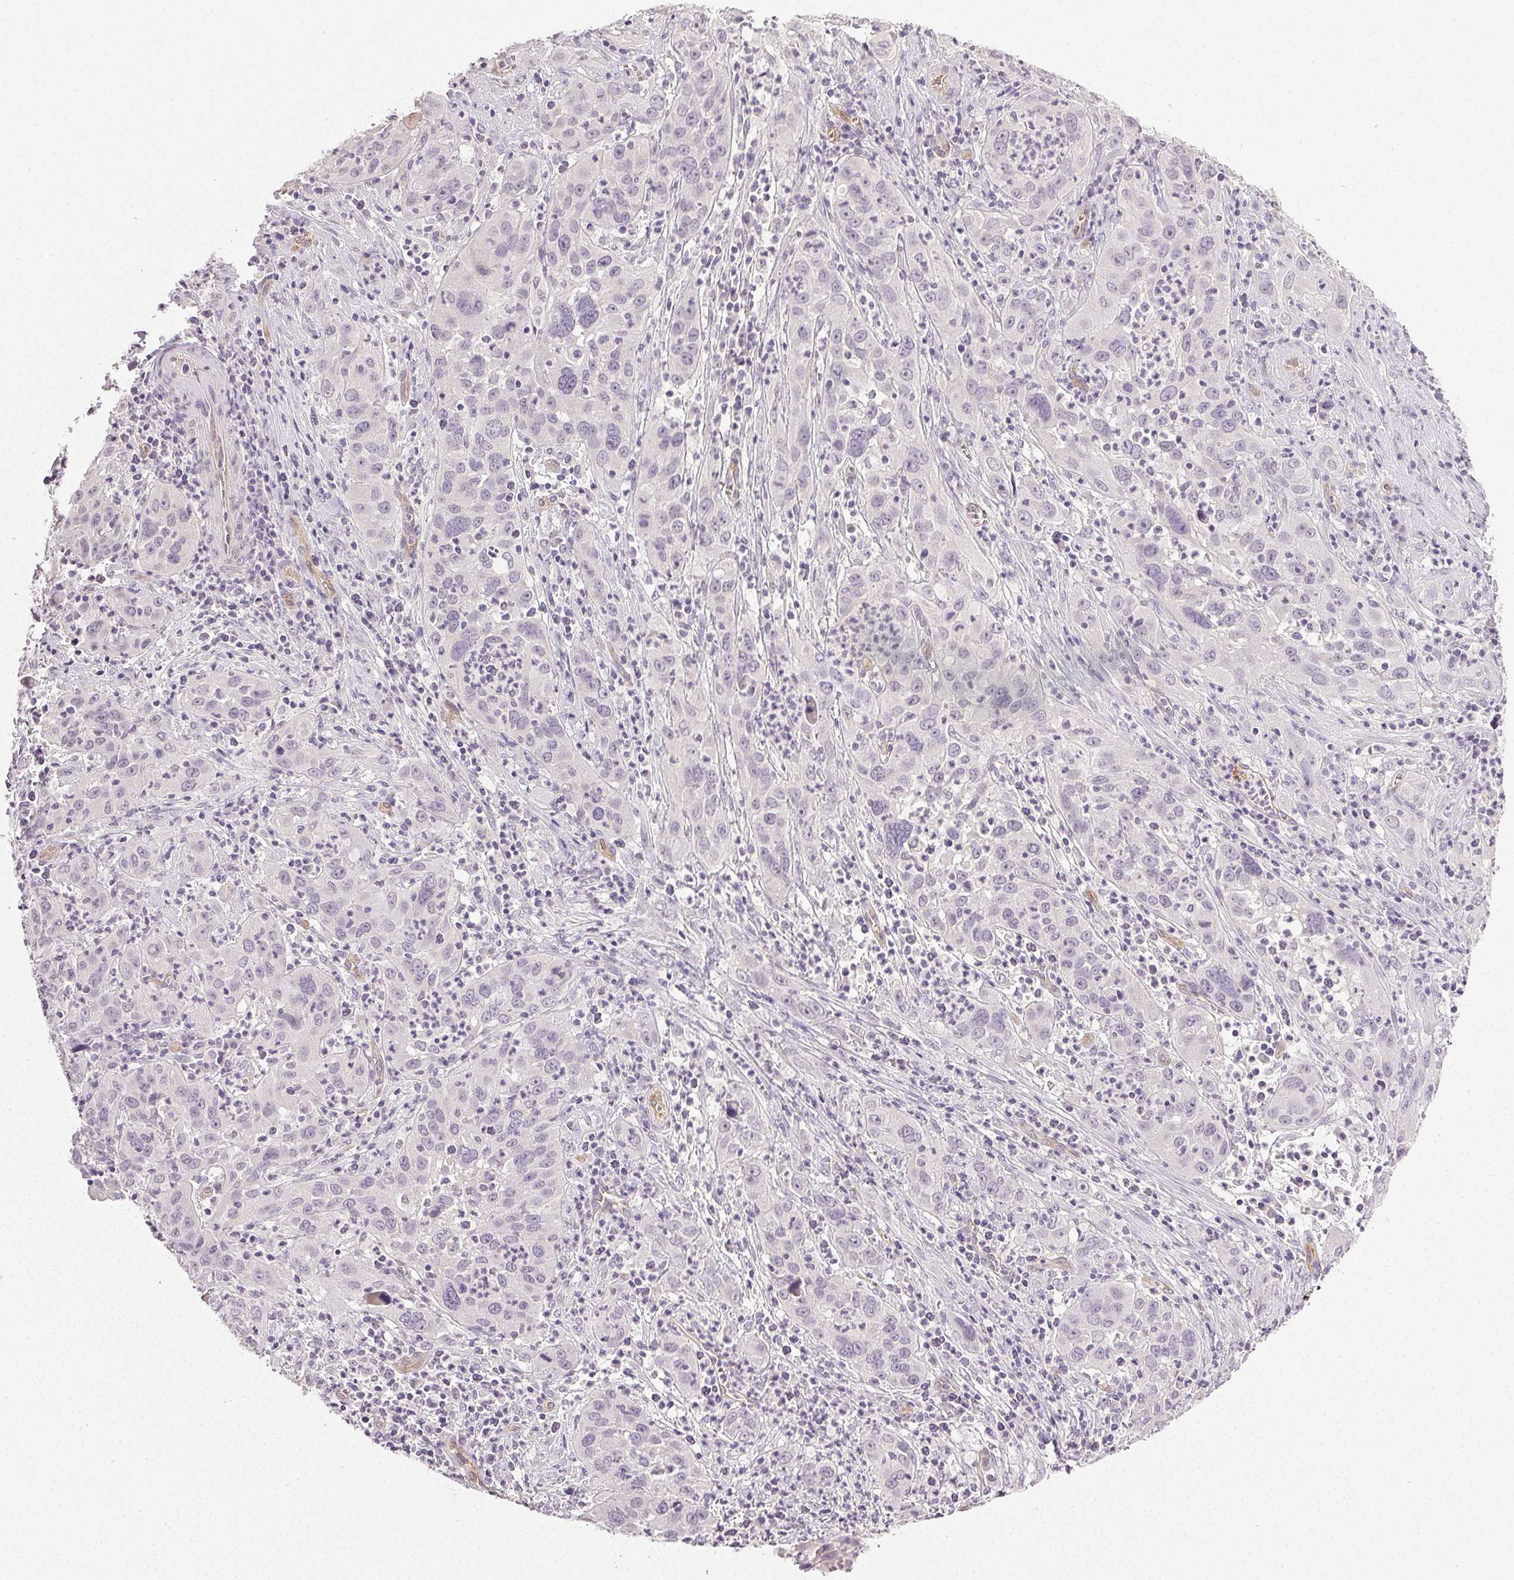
{"staining": {"intensity": "negative", "quantity": "none", "location": "none"}, "tissue": "cervical cancer", "cell_type": "Tumor cells", "image_type": "cancer", "snomed": [{"axis": "morphology", "description": "Squamous cell carcinoma, NOS"}, {"axis": "topography", "description": "Cervix"}], "caption": "Immunohistochemistry (IHC) micrograph of neoplastic tissue: human cervical squamous cell carcinoma stained with DAB displays no significant protein staining in tumor cells. Nuclei are stained in blue.", "gene": "PLCB1", "patient": {"sex": "female", "age": 32}}